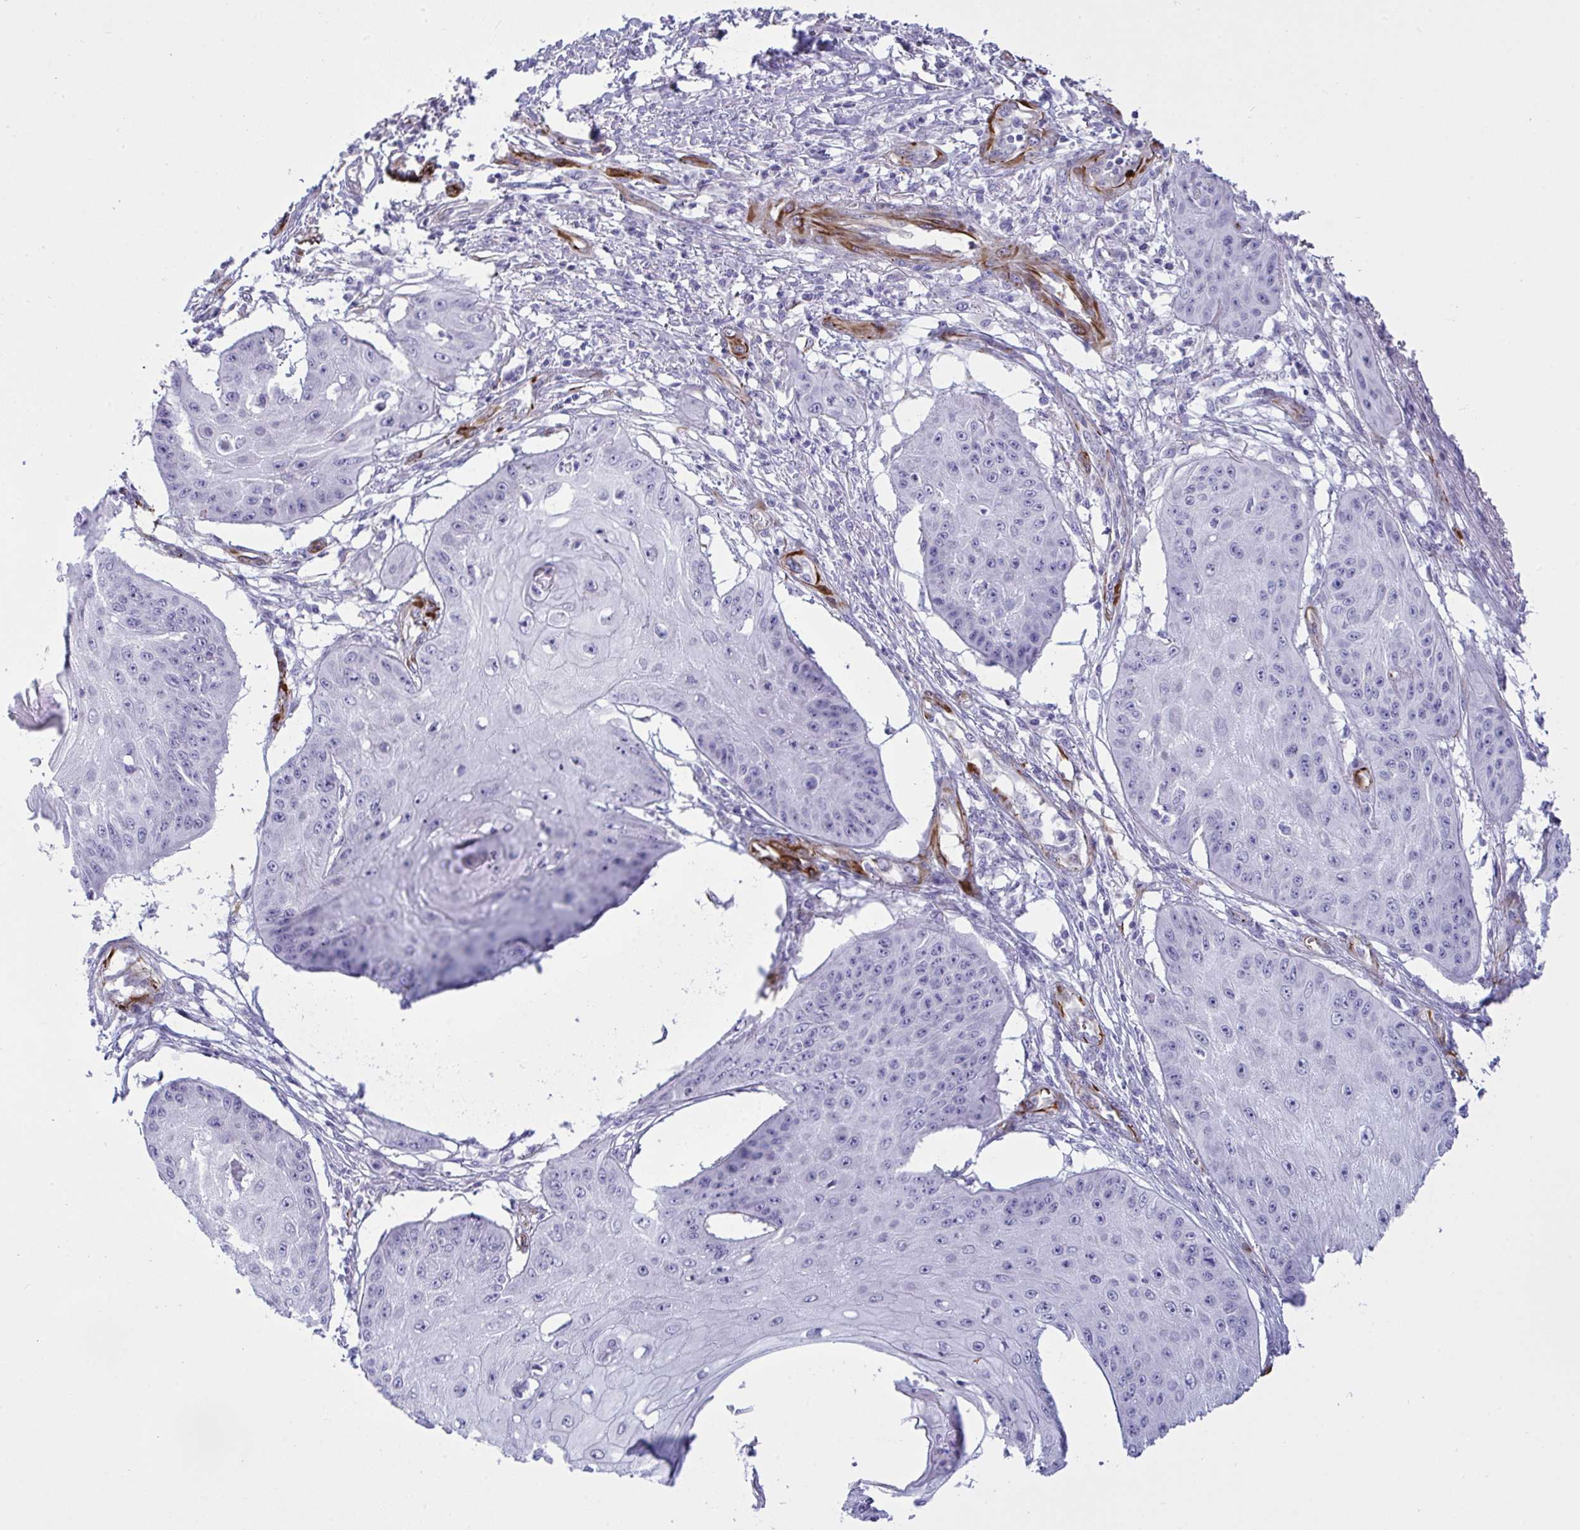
{"staining": {"intensity": "negative", "quantity": "none", "location": "none"}, "tissue": "skin cancer", "cell_type": "Tumor cells", "image_type": "cancer", "snomed": [{"axis": "morphology", "description": "Squamous cell carcinoma, NOS"}, {"axis": "topography", "description": "Skin"}], "caption": "IHC of squamous cell carcinoma (skin) reveals no expression in tumor cells.", "gene": "SLC35B1", "patient": {"sex": "male", "age": 70}}